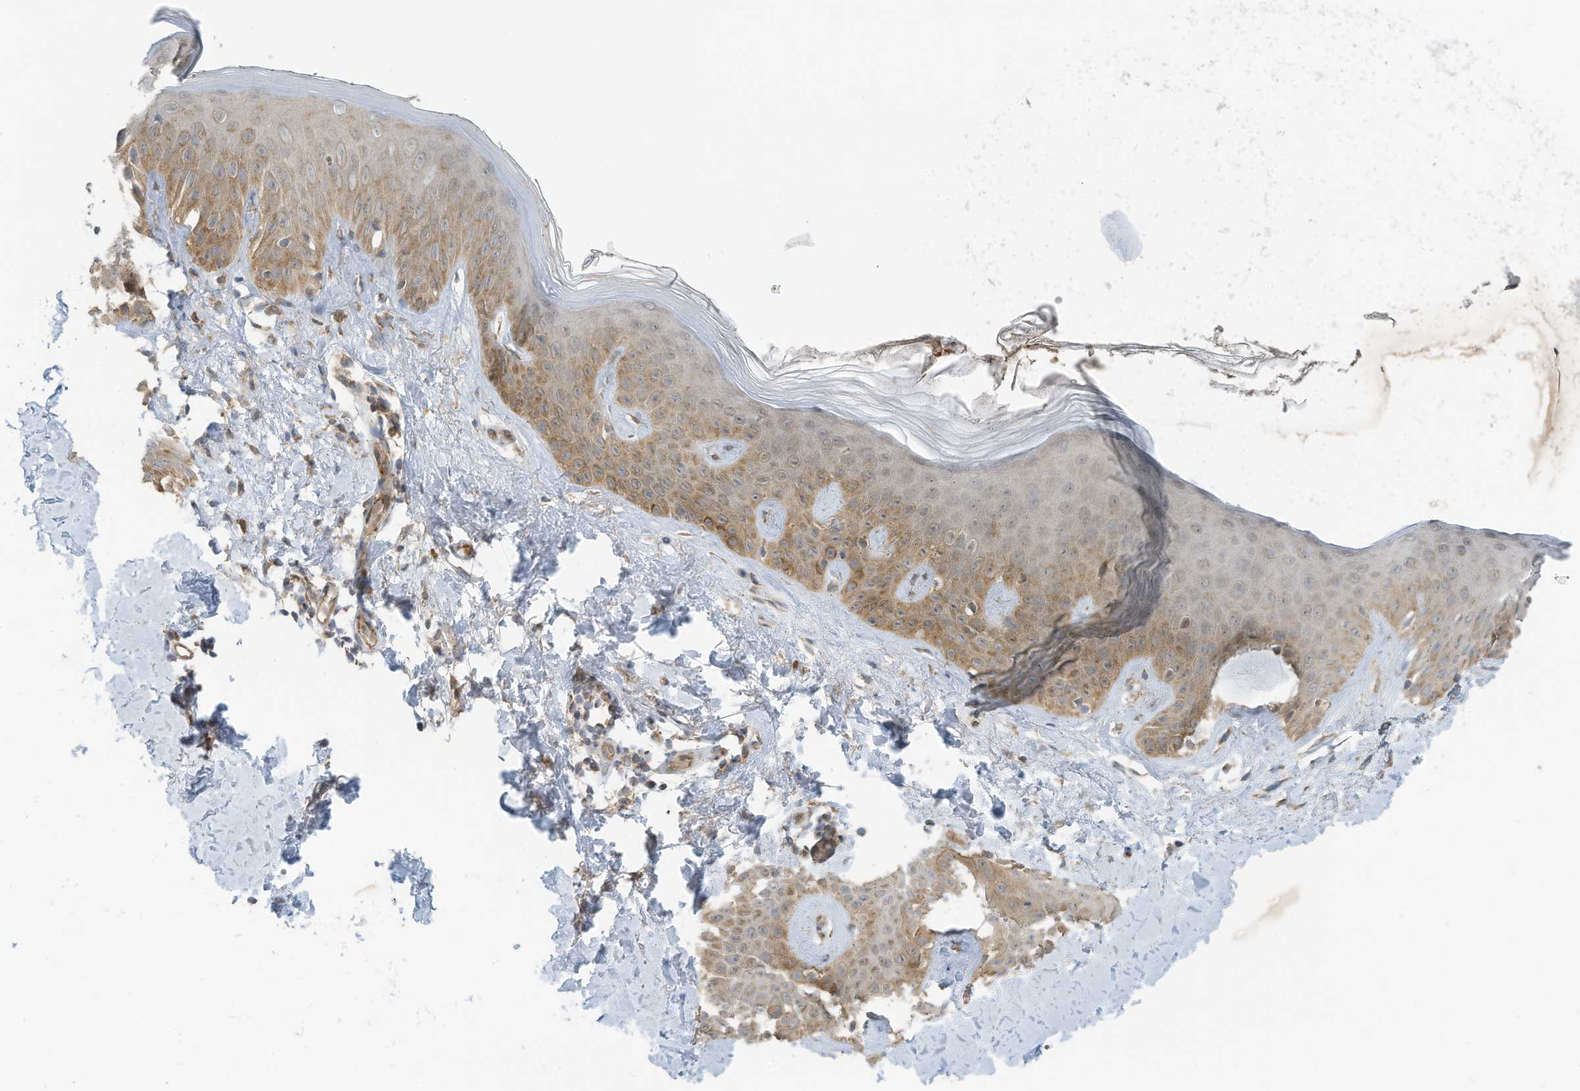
{"staining": {"intensity": "moderate", "quantity": ">75%", "location": "cytoplasmic/membranous"}, "tissue": "skin", "cell_type": "Fibroblasts", "image_type": "normal", "snomed": [{"axis": "morphology", "description": "Normal tissue, NOS"}, {"axis": "topography", "description": "Skin"}], "caption": "A histopathology image showing moderate cytoplasmic/membranous expression in approximately >75% of fibroblasts in unremarkable skin, as visualized by brown immunohistochemical staining.", "gene": "METTL6", "patient": {"sex": "female", "age": 64}}